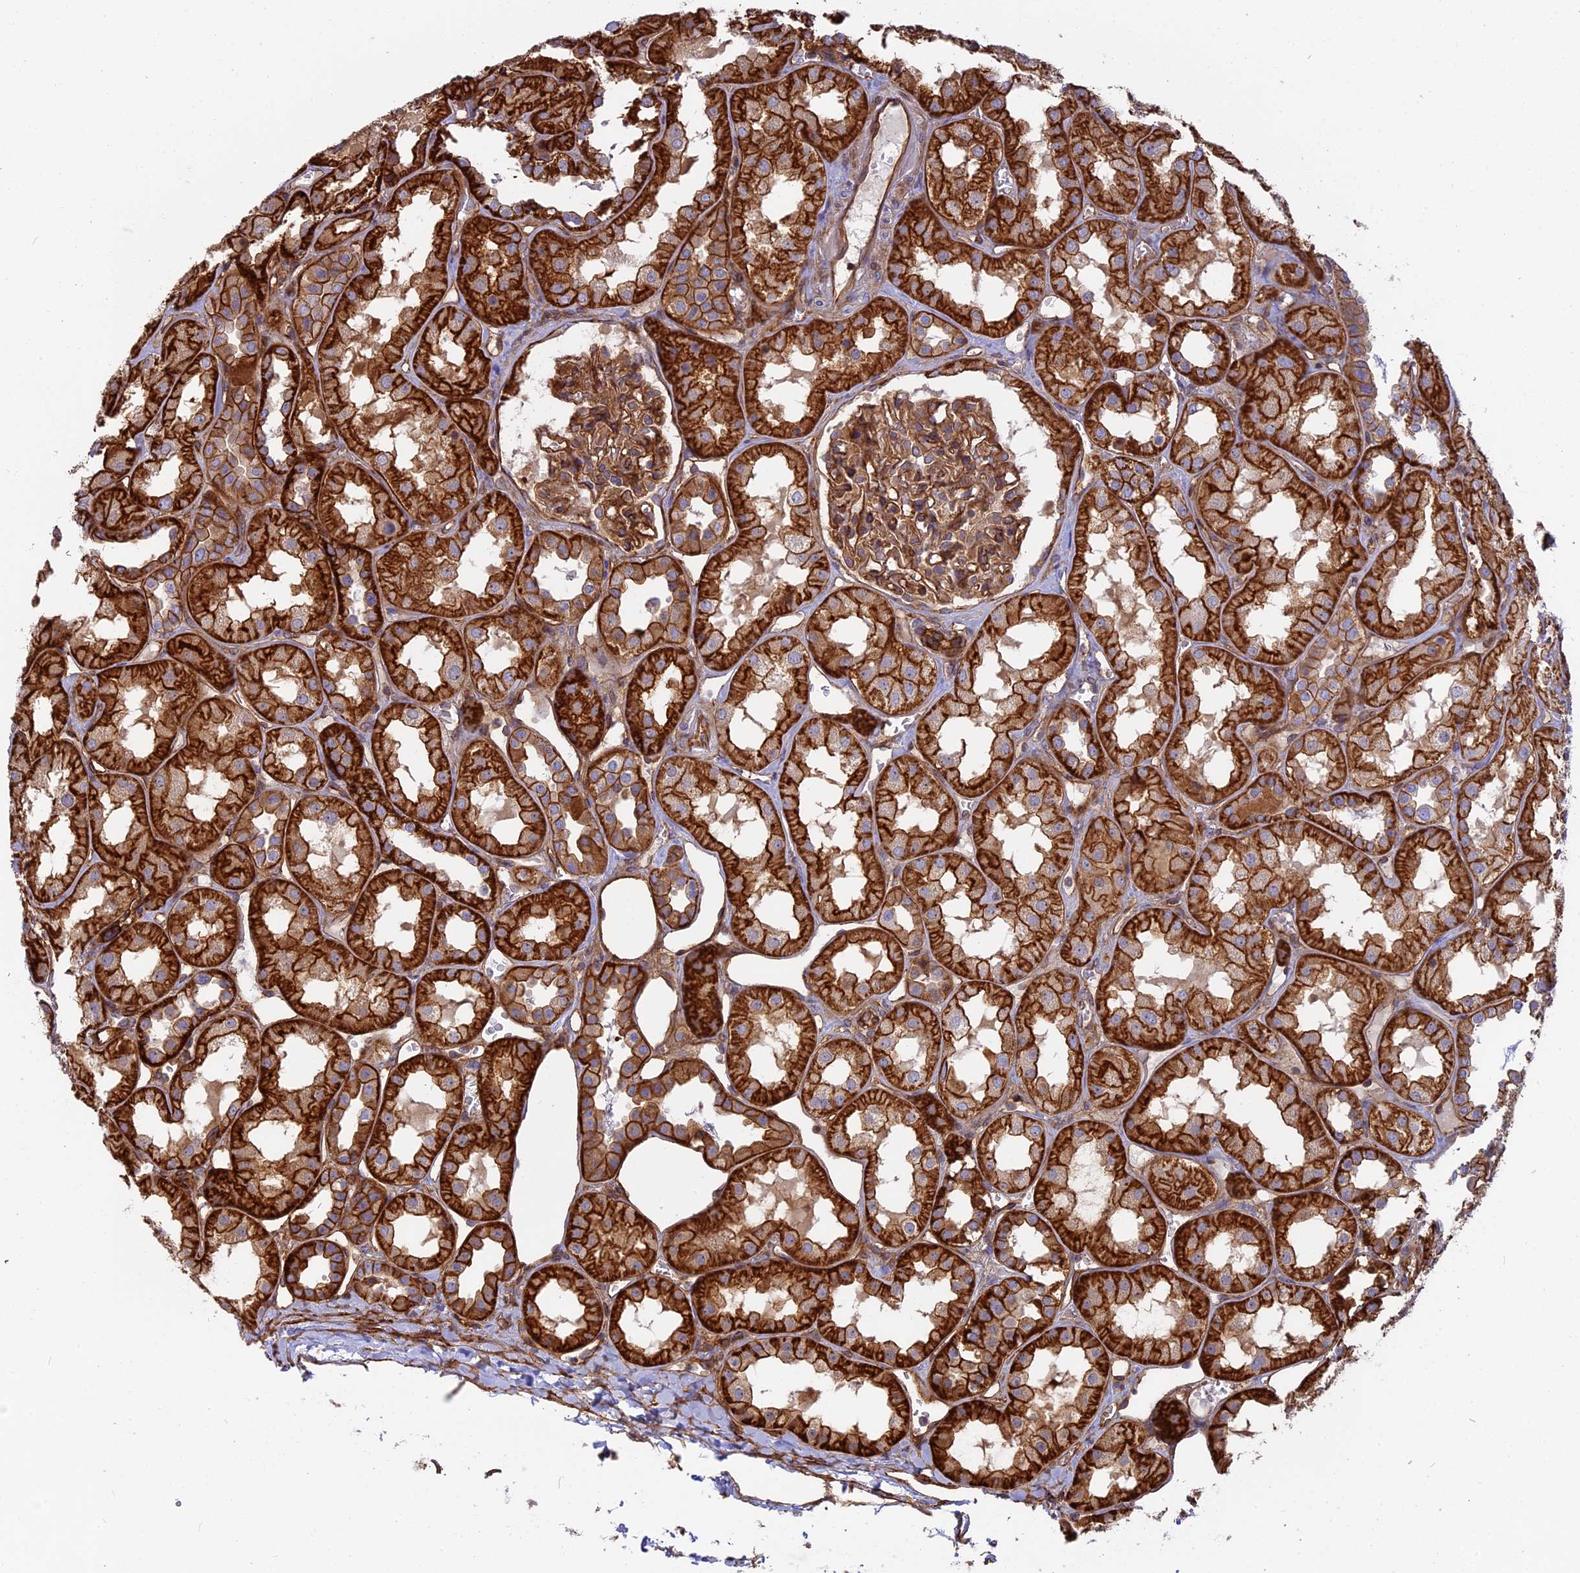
{"staining": {"intensity": "moderate", "quantity": ">75%", "location": "cytoplasmic/membranous"}, "tissue": "kidney", "cell_type": "Cells in glomeruli", "image_type": "normal", "snomed": [{"axis": "morphology", "description": "Normal tissue, NOS"}, {"axis": "topography", "description": "Kidney"}], "caption": "Protein staining of benign kidney exhibits moderate cytoplasmic/membranous positivity in about >75% of cells in glomeruli. (DAB = brown stain, brightfield microscopy at high magnification).", "gene": "CNBD2", "patient": {"sex": "male", "age": 70}}